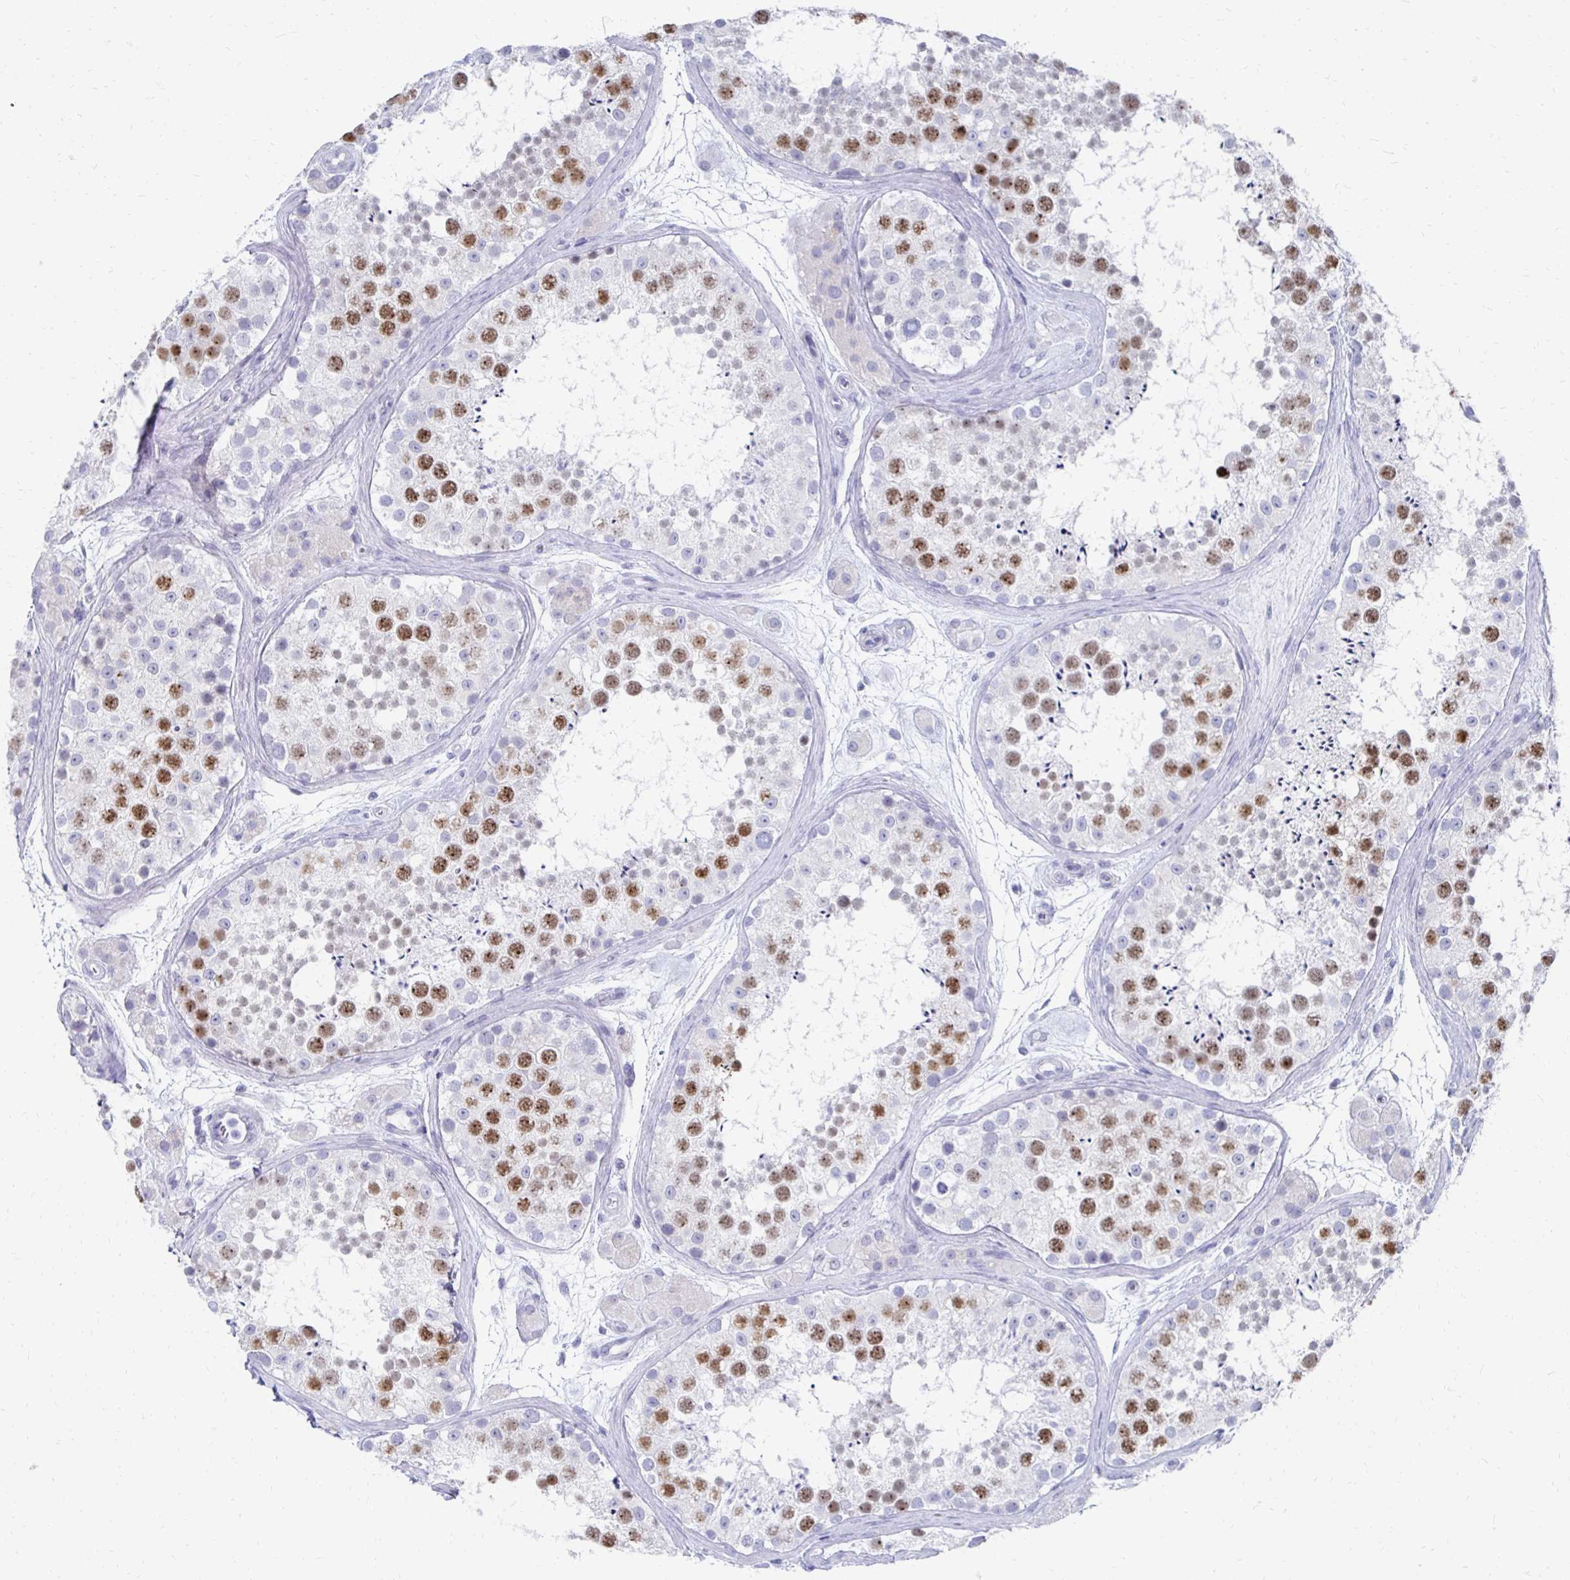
{"staining": {"intensity": "moderate", "quantity": "25%-75%", "location": "nuclear"}, "tissue": "testis", "cell_type": "Cells in seminiferous ducts", "image_type": "normal", "snomed": [{"axis": "morphology", "description": "Normal tissue, NOS"}, {"axis": "topography", "description": "Testis"}], "caption": "A brown stain shows moderate nuclear staining of a protein in cells in seminiferous ducts of unremarkable testis.", "gene": "SYCP3", "patient": {"sex": "male", "age": 41}}